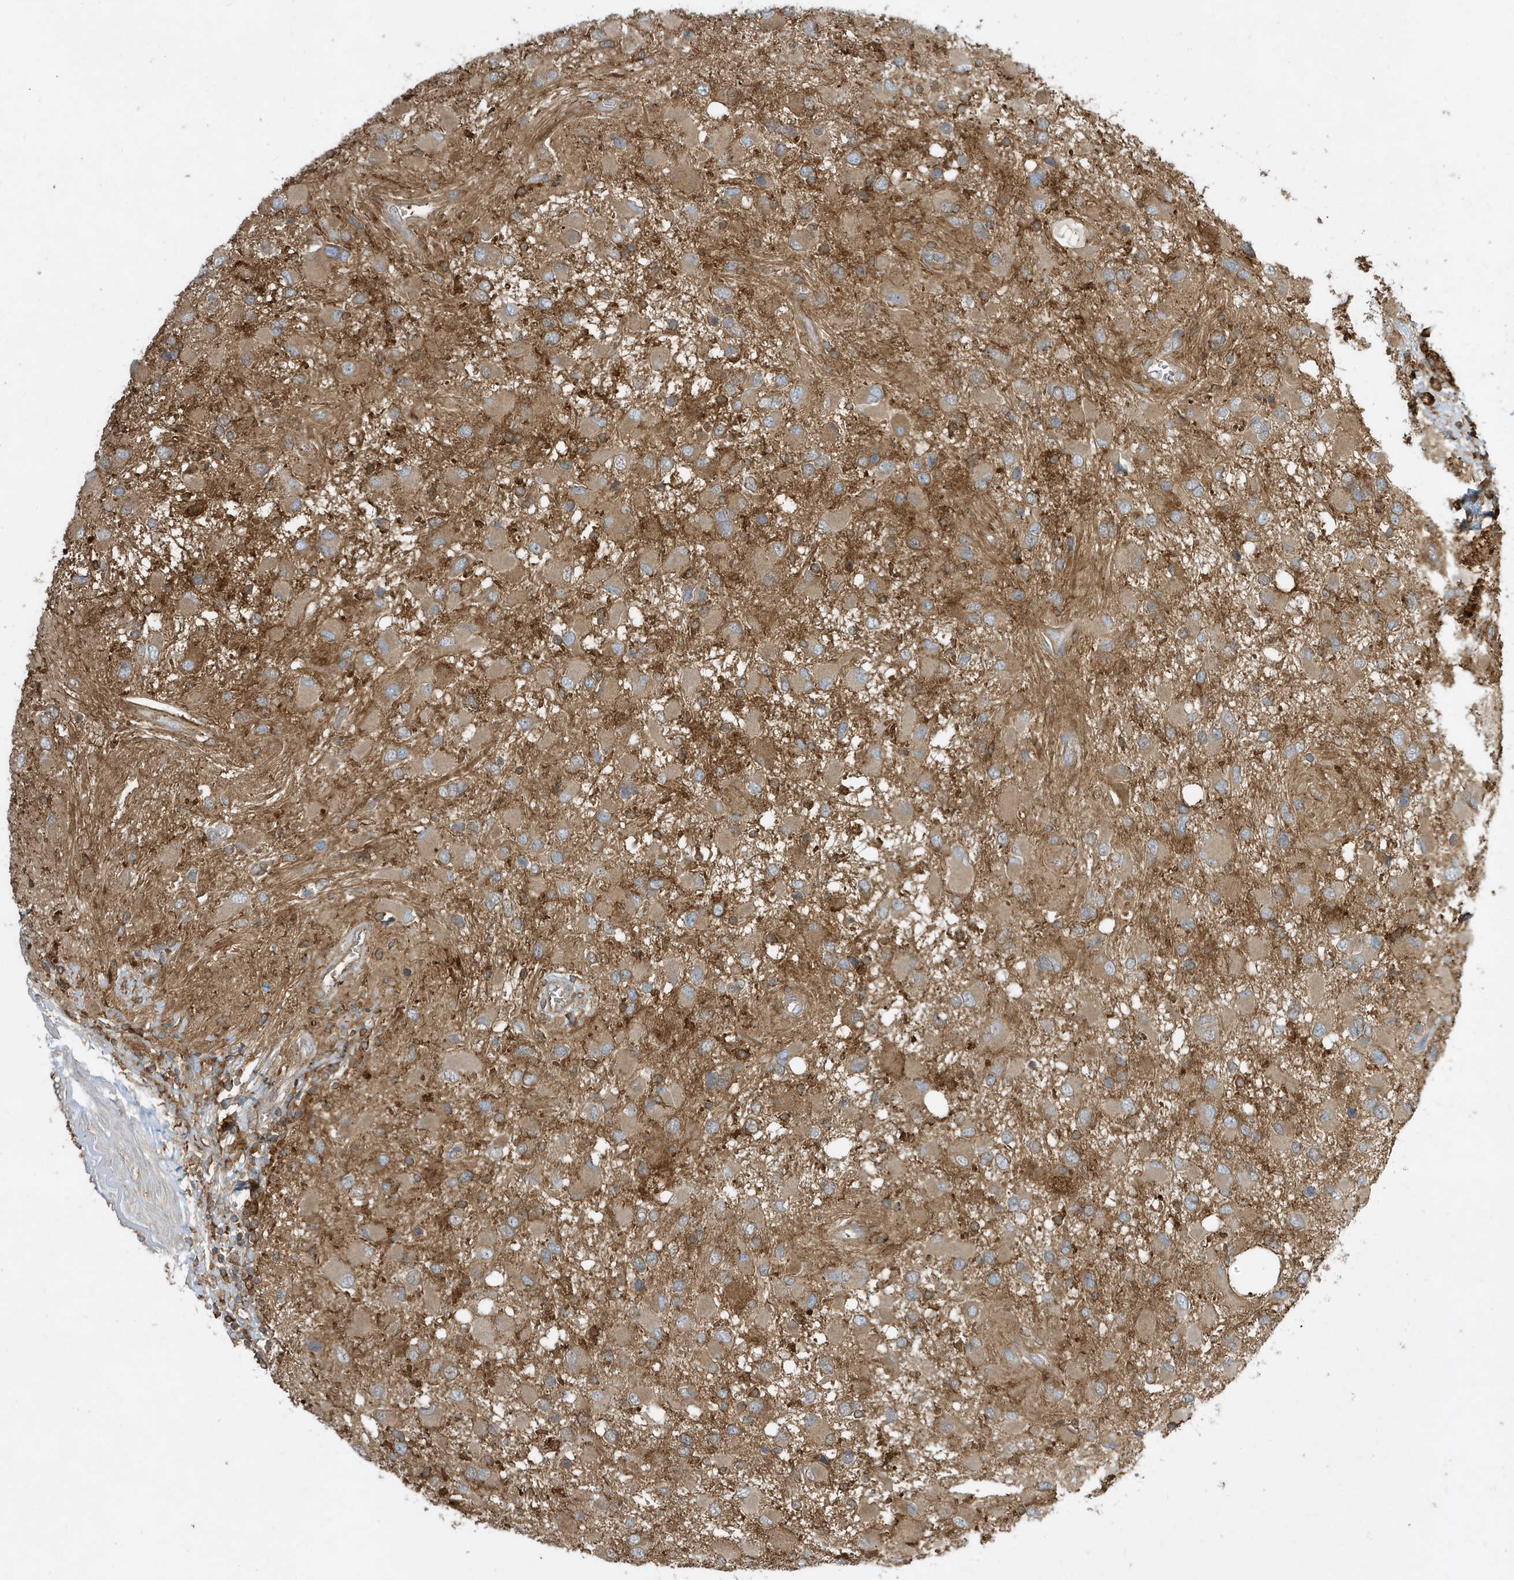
{"staining": {"intensity": "weak", "quantity": ">75%", "location": "cytoplasmic/membranous"}, "tissue": "glioma", "cell_type": "Tumor cells", "image_type": "cancer", "snomed": [{"axis": "morphology", "description": "Glioma, malignant, High grade"}, {"axis": "topography", "description": "Brain"}], "caption": "Protein expression analysis of glioma reveals weak cytoplasmic/membranous positivity in about >75% of tumor cells. Nuclei are stained in blue.", "gene": "ABTB1", "patient": {"sex": "male", "age": 53}}